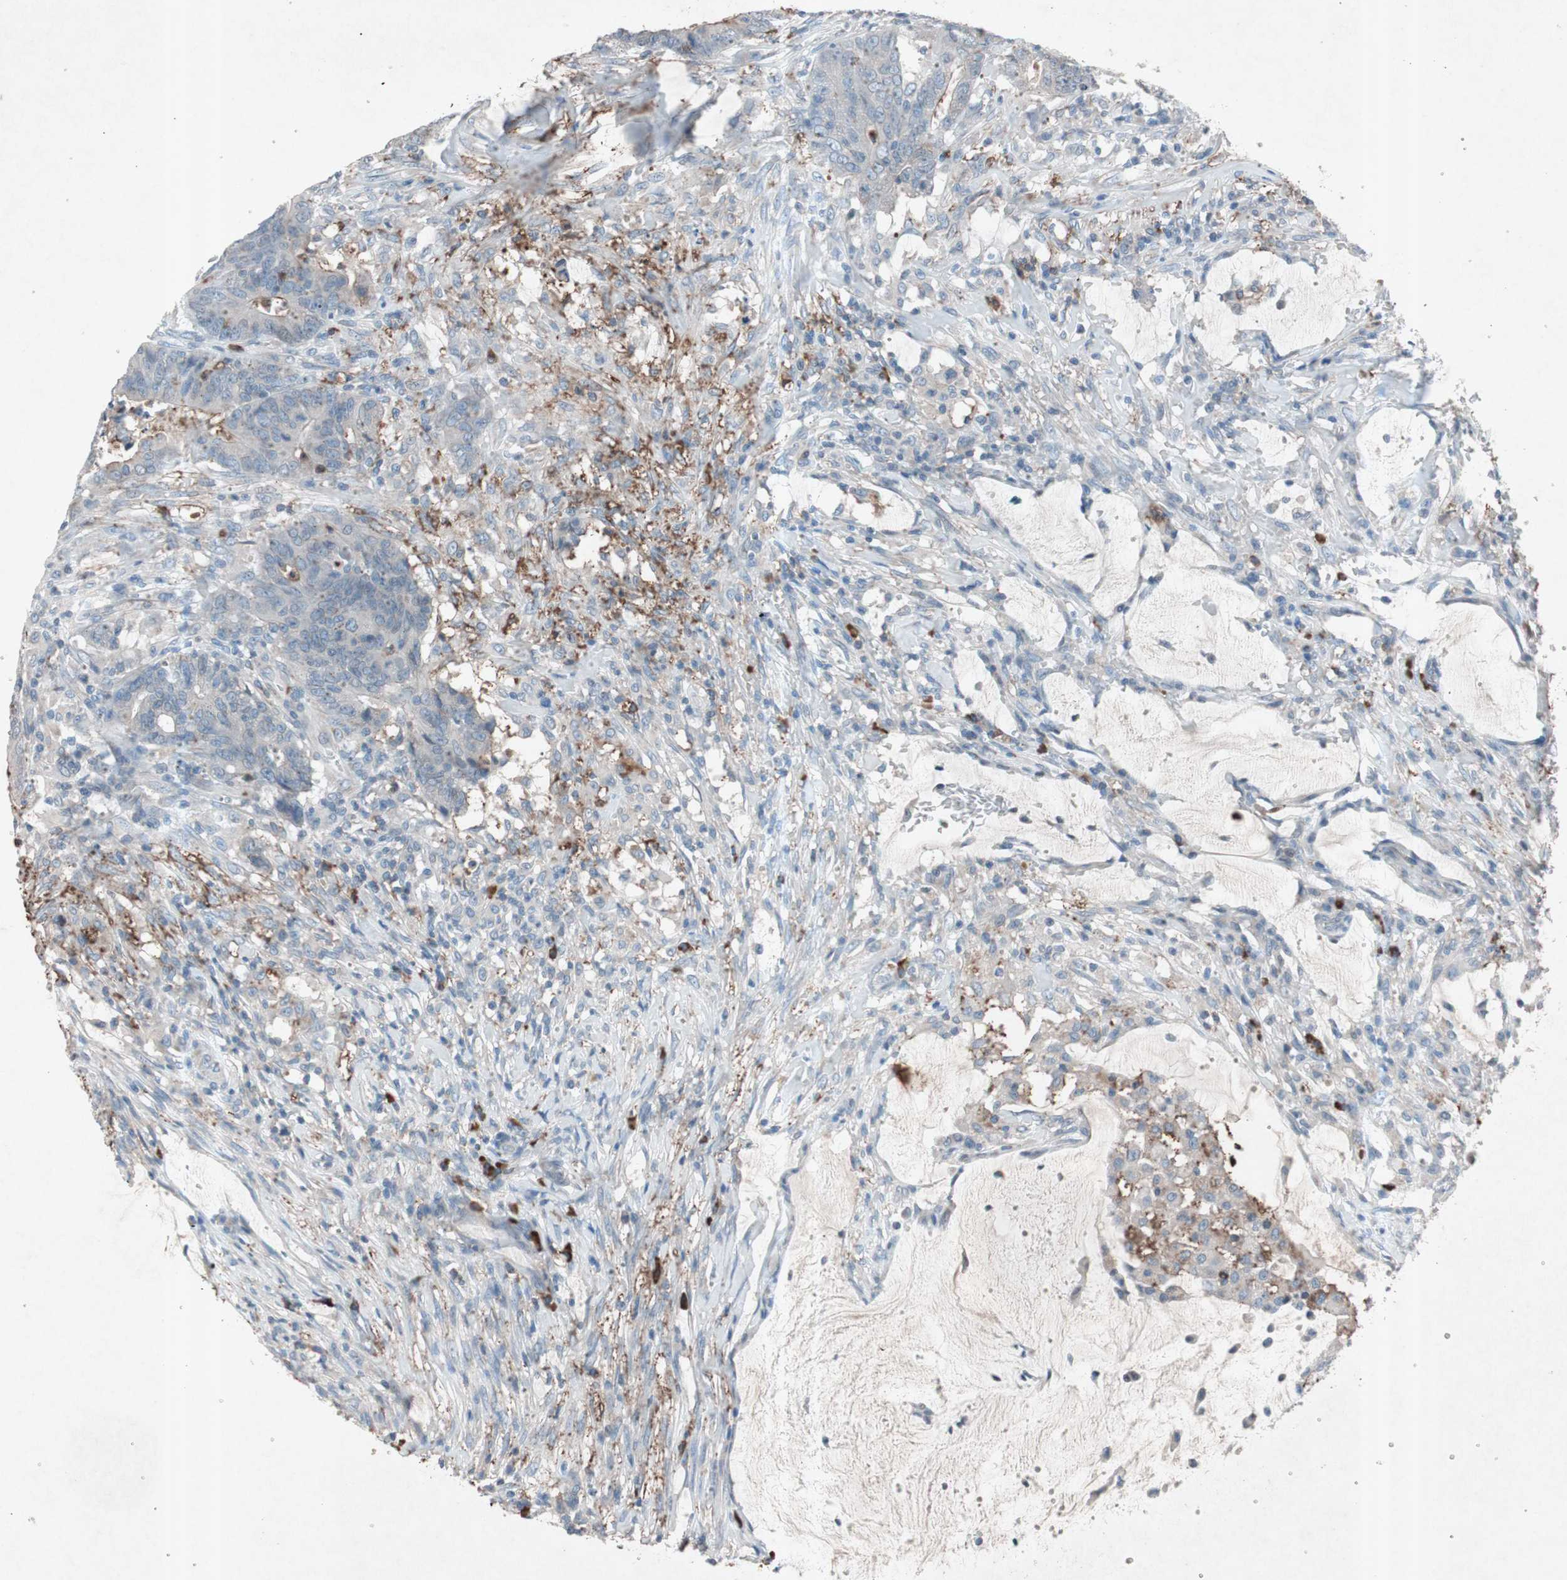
{"staining": {"intensity": "moderate", "quantity": "<25%", "location": "cytoplasmic/membranous"}, "tissue": "colorectal cancer", "cell_type": "Tumor cells", "image_type": "cancer", "snomed": [{"axis": "morphology", "description": "Adenocarcinoma, NOS"}, {"axis": "topography", "description": "Colon"}], "caption": "The micrograph shows staining of colorectal cancer, revealing moderate cytoplasmic/membranous protein expression (brown color) within tumor cells. (Brightfield microscopy of DAB IHC at high magnification).", "gene": "GRB7", "patient": {"sex": "male", "age": 45}}